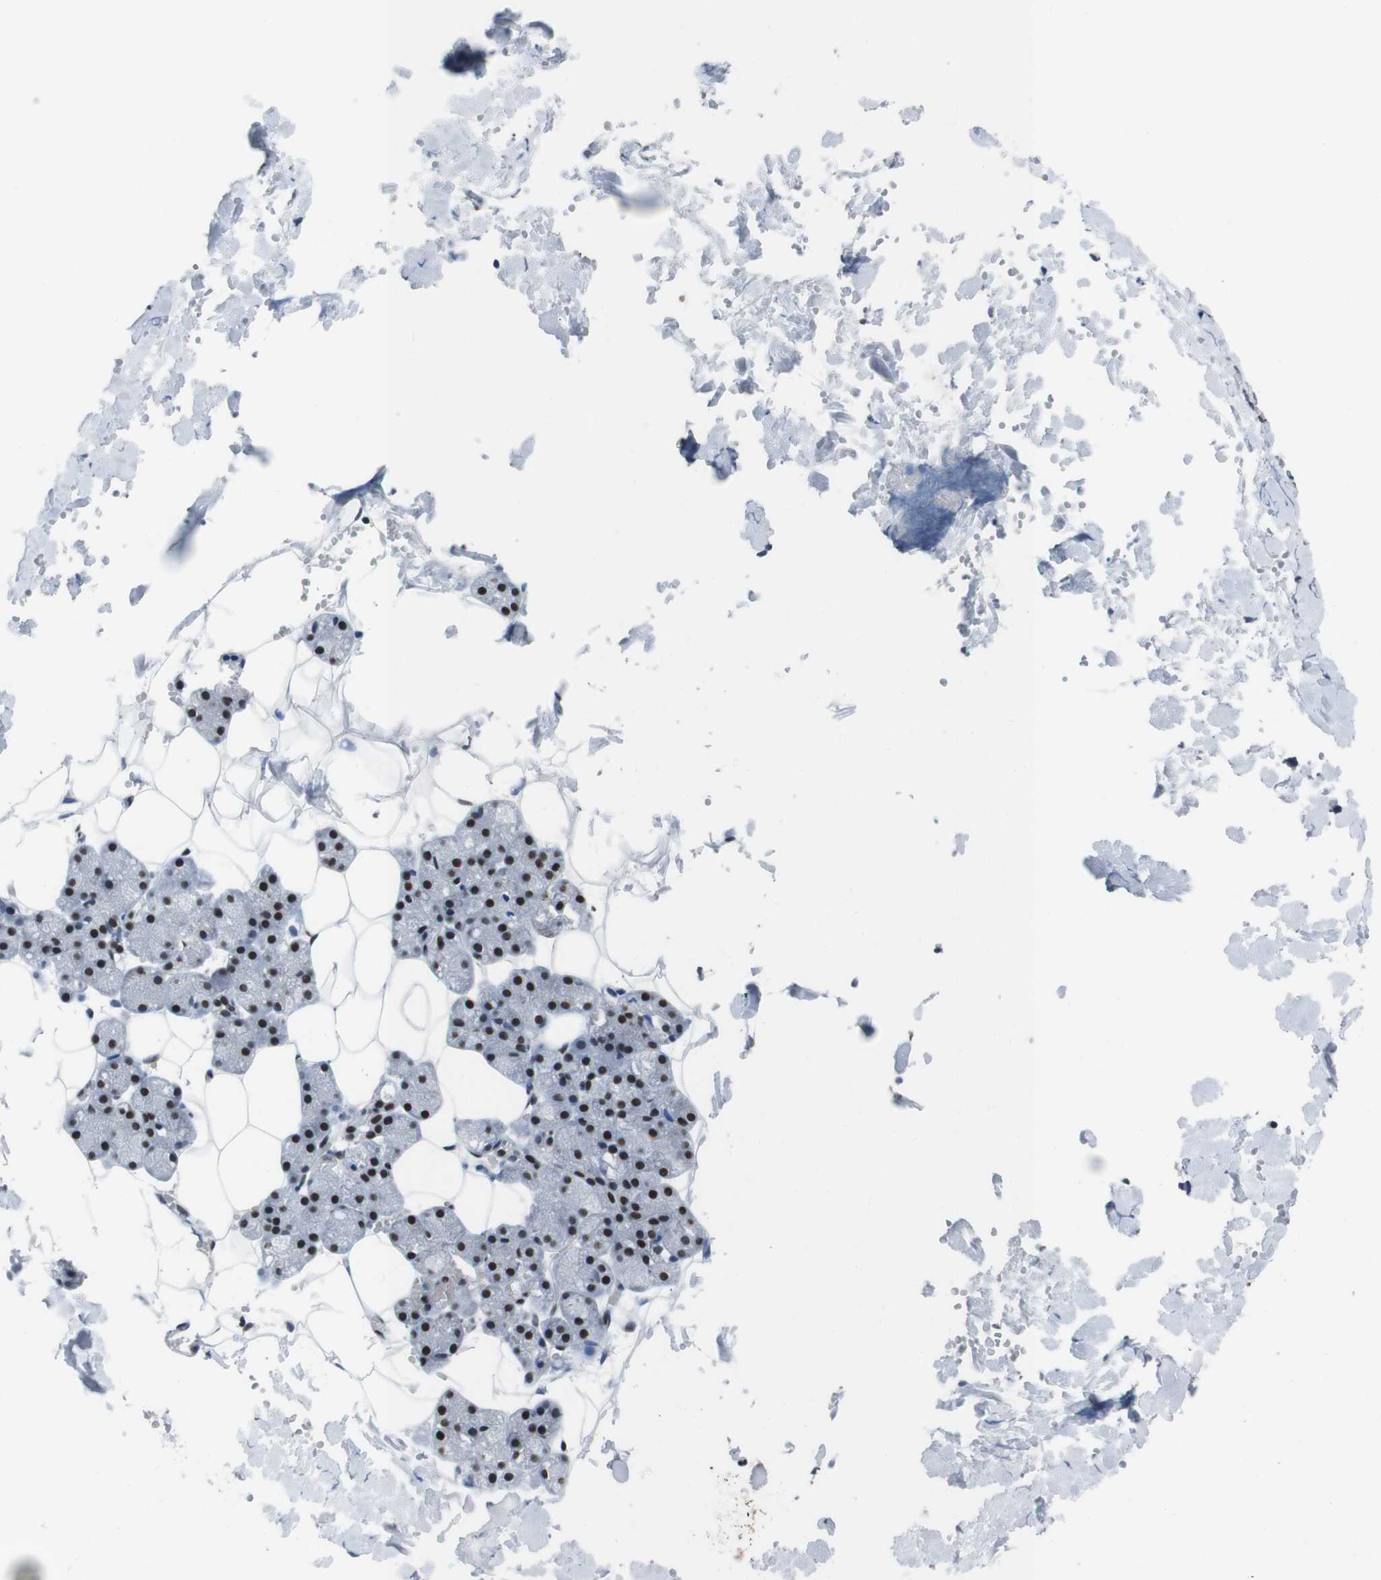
{"staining": {"intensity": "strong", "quantity": ">75%", "location": "nuclear"}, "tissue": "salivary gland", "cell_type": "Glandular cells", "image_type": "normal", "snomed": [{"axis": "morphology", "description": "Normal tissue, NOS"}, {"axis": "topography", "description": "Salivary gland"}], "caption": "An image of salivary gland stained for a protein demonstrates strong nuclear brown staining in glandular cells.", "gene": "PIP4P2", "patient": {"sex": "male", "age": 62}}